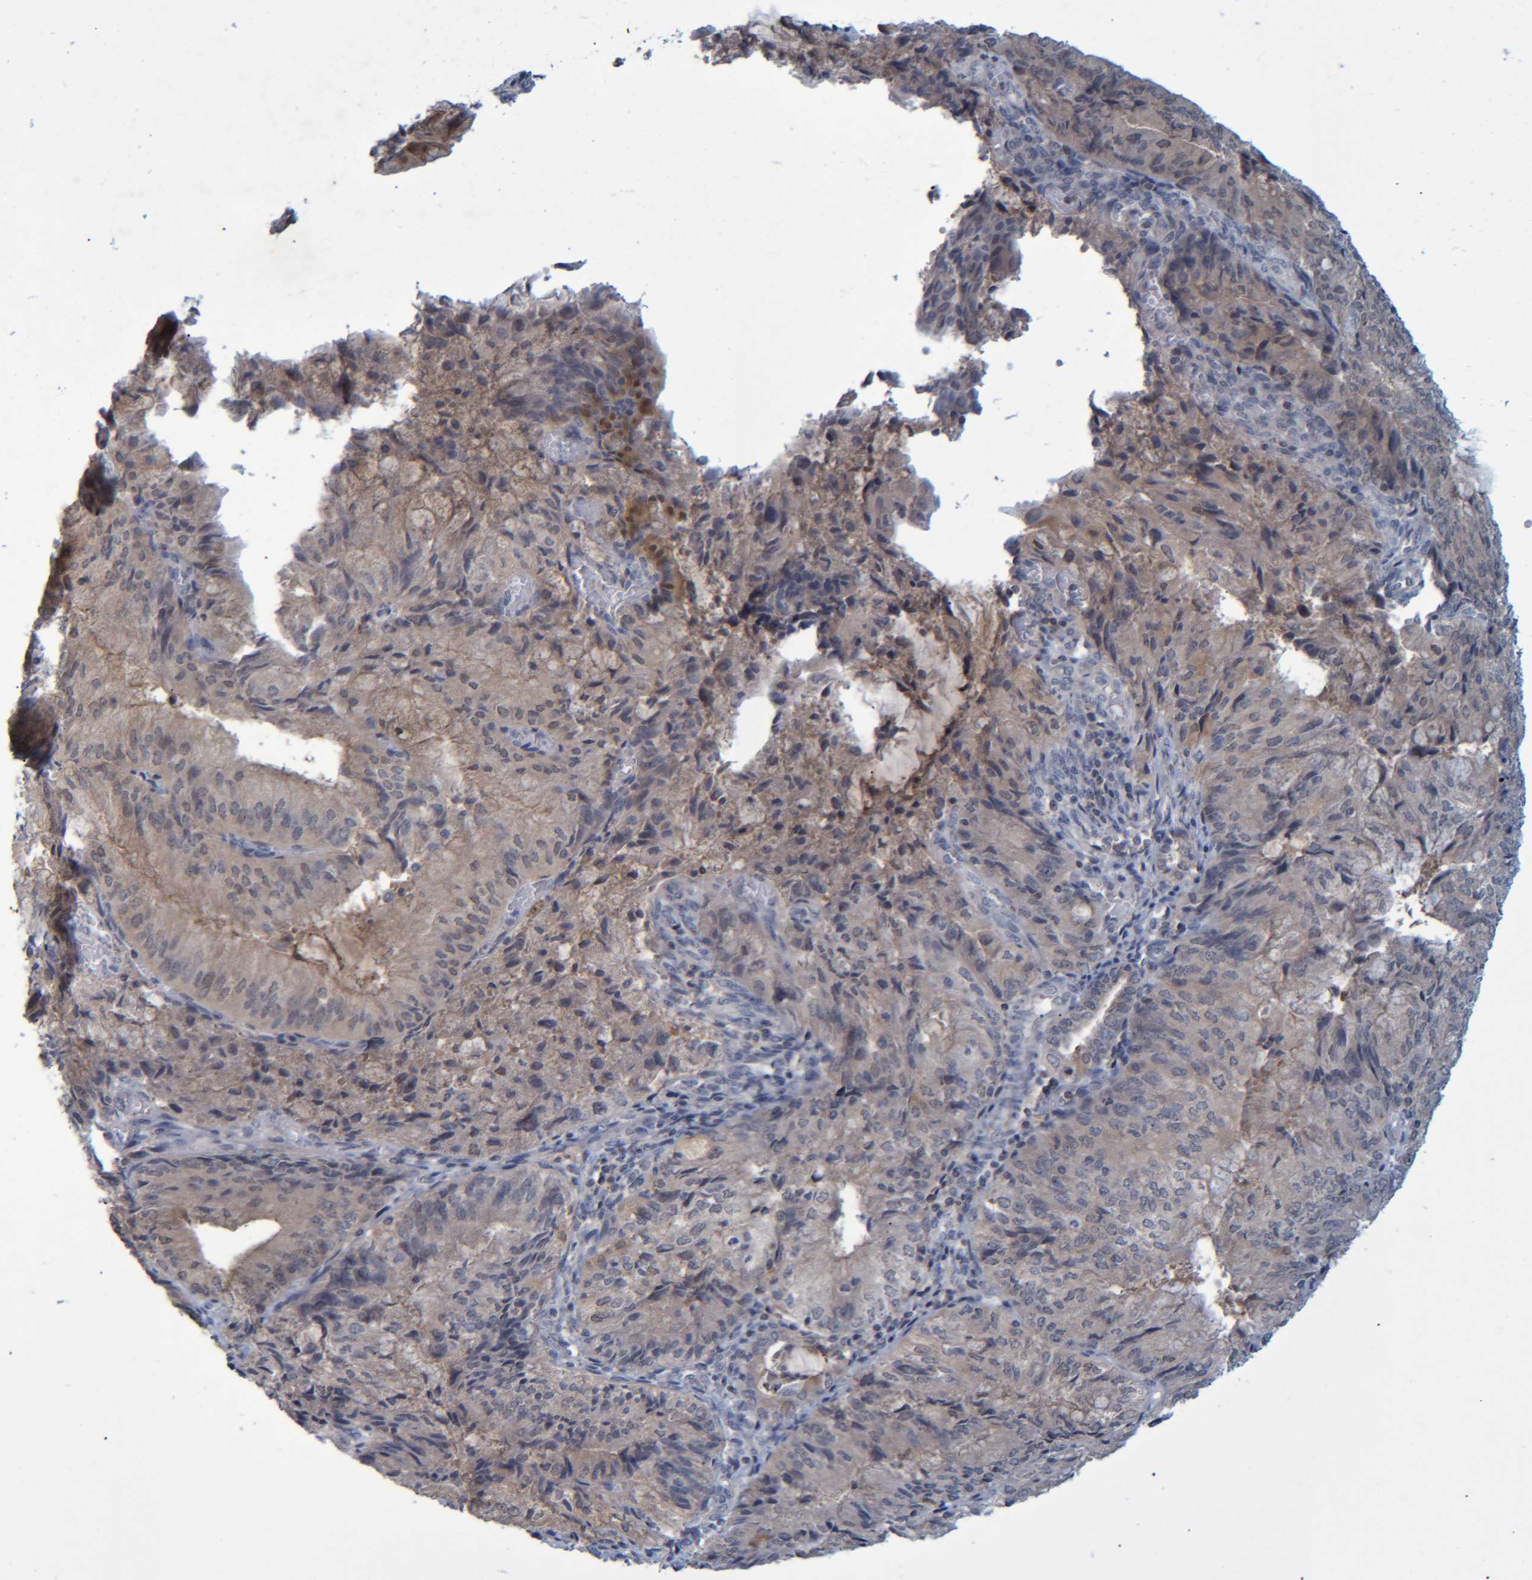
{"staining": {"intensity": "negative", "quantity": "none", "location": "none"}, "tissue": "endometrial cancer", "cell_type": "Tumor cells", "image_type": "cancer", "snomed": [{"axis": "morphology", "description": "Adenocarcinoma, NOS"}, {"axis": "topography", "description": "Endometrium"}], "caption": "Immunohistochemistry image of endometrial cancer stained for a protein (brown), which demonstrates no positivity in tumor cells.", "gene": "PCYT2", "patient": {"sex": "female", "age": 81}}